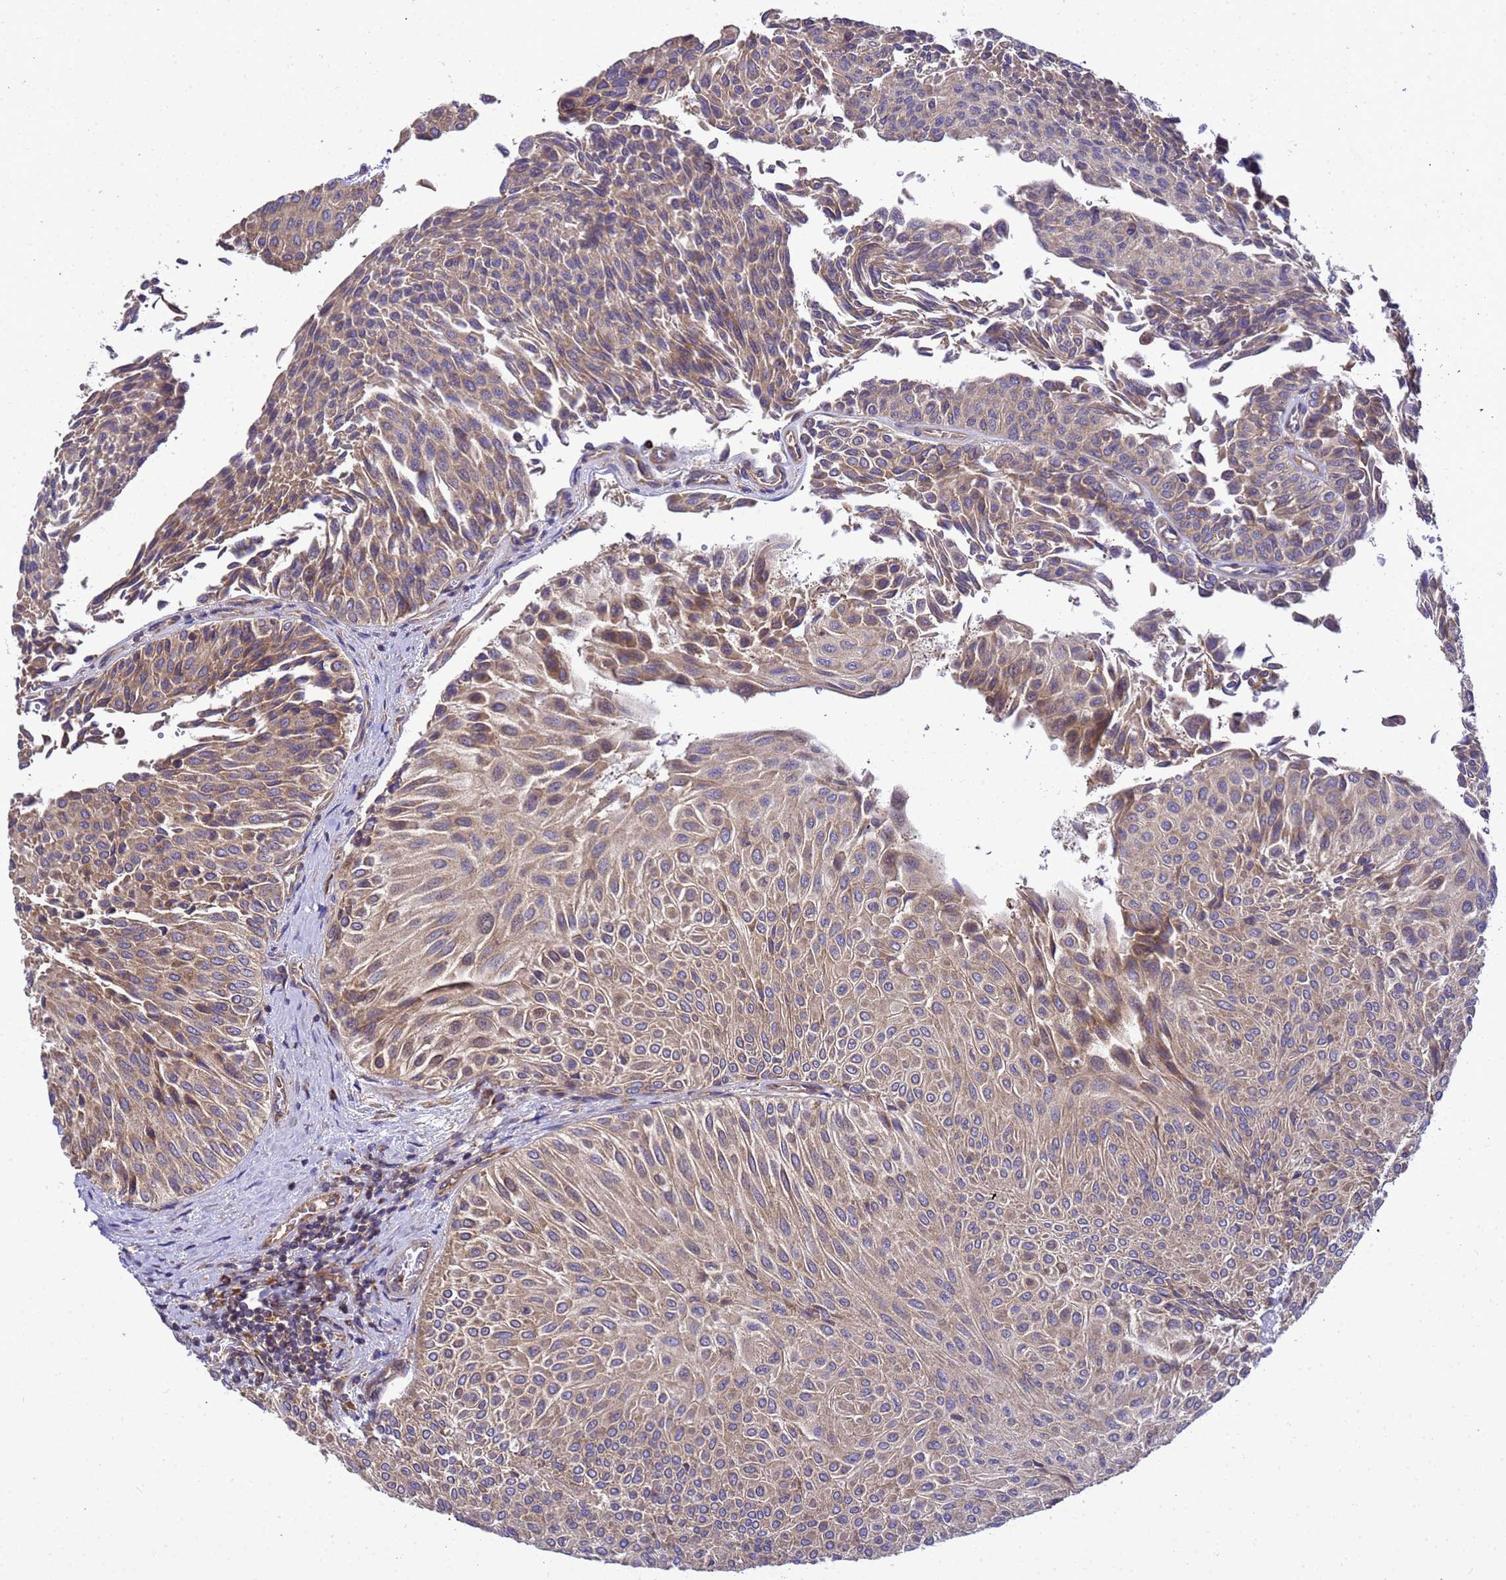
{"staining": {"intensity": "weak", "quantity": ">75%", "location": "cytoplasmic/membranous"}, "tissue": "urothelial cancer", "cell_type": "Tumor cells", "image_type": "cancer", "snomed": [{"axis": "morphology", "description": "Urothelial carcinoma, Low grade"}, {"axis": "topography", "description": "Urinary bladder"}], "caption": "Urothelial cancer stained for a protein reveals weak cytoplasmic/membranous positivity in tumor cells.", "gene": "BECN1", "patient": {"sex": "male", "age": 78}}